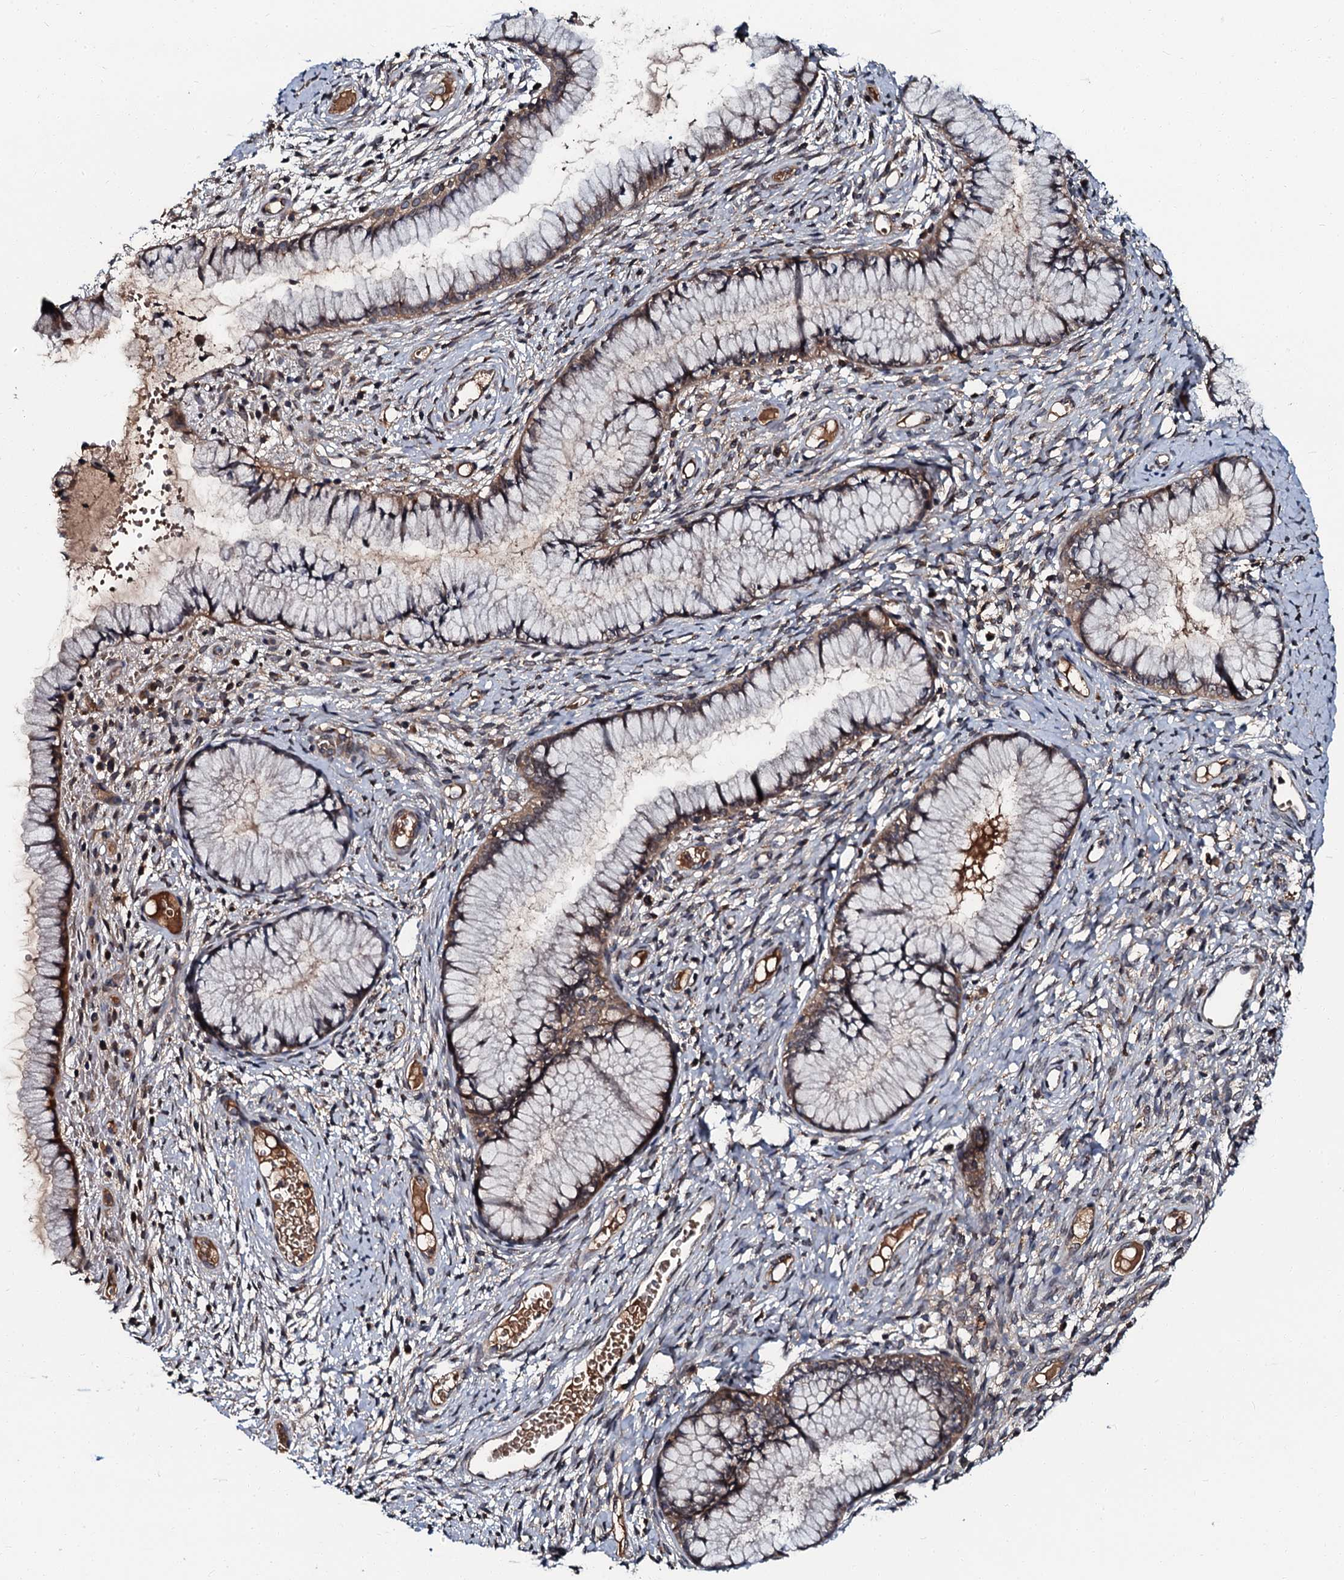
{"staining": {"intensity": "weak", "quantity": "25%-75%", "location": "cytoplasmic/membranous"}, "tissue": "cervix", "cell_type": "Glandular cells", "image_type": "normal", "snomed": [{"axis": "morphology", "description": "Normal tissue, NOS"}, {"axis": "topography", "description": "Cervix"}], "caption": "Weak cytoplasmic/membranous protein positivity is identified in approximately 25%-75% of glandular cells in cervix. (Stains: DAB in brown, nuclei in blue, Microscopy: brightfield microscopy at high magnification).", "gene": "N4BP1", "patient": {"sex": "female", "age": 42}}